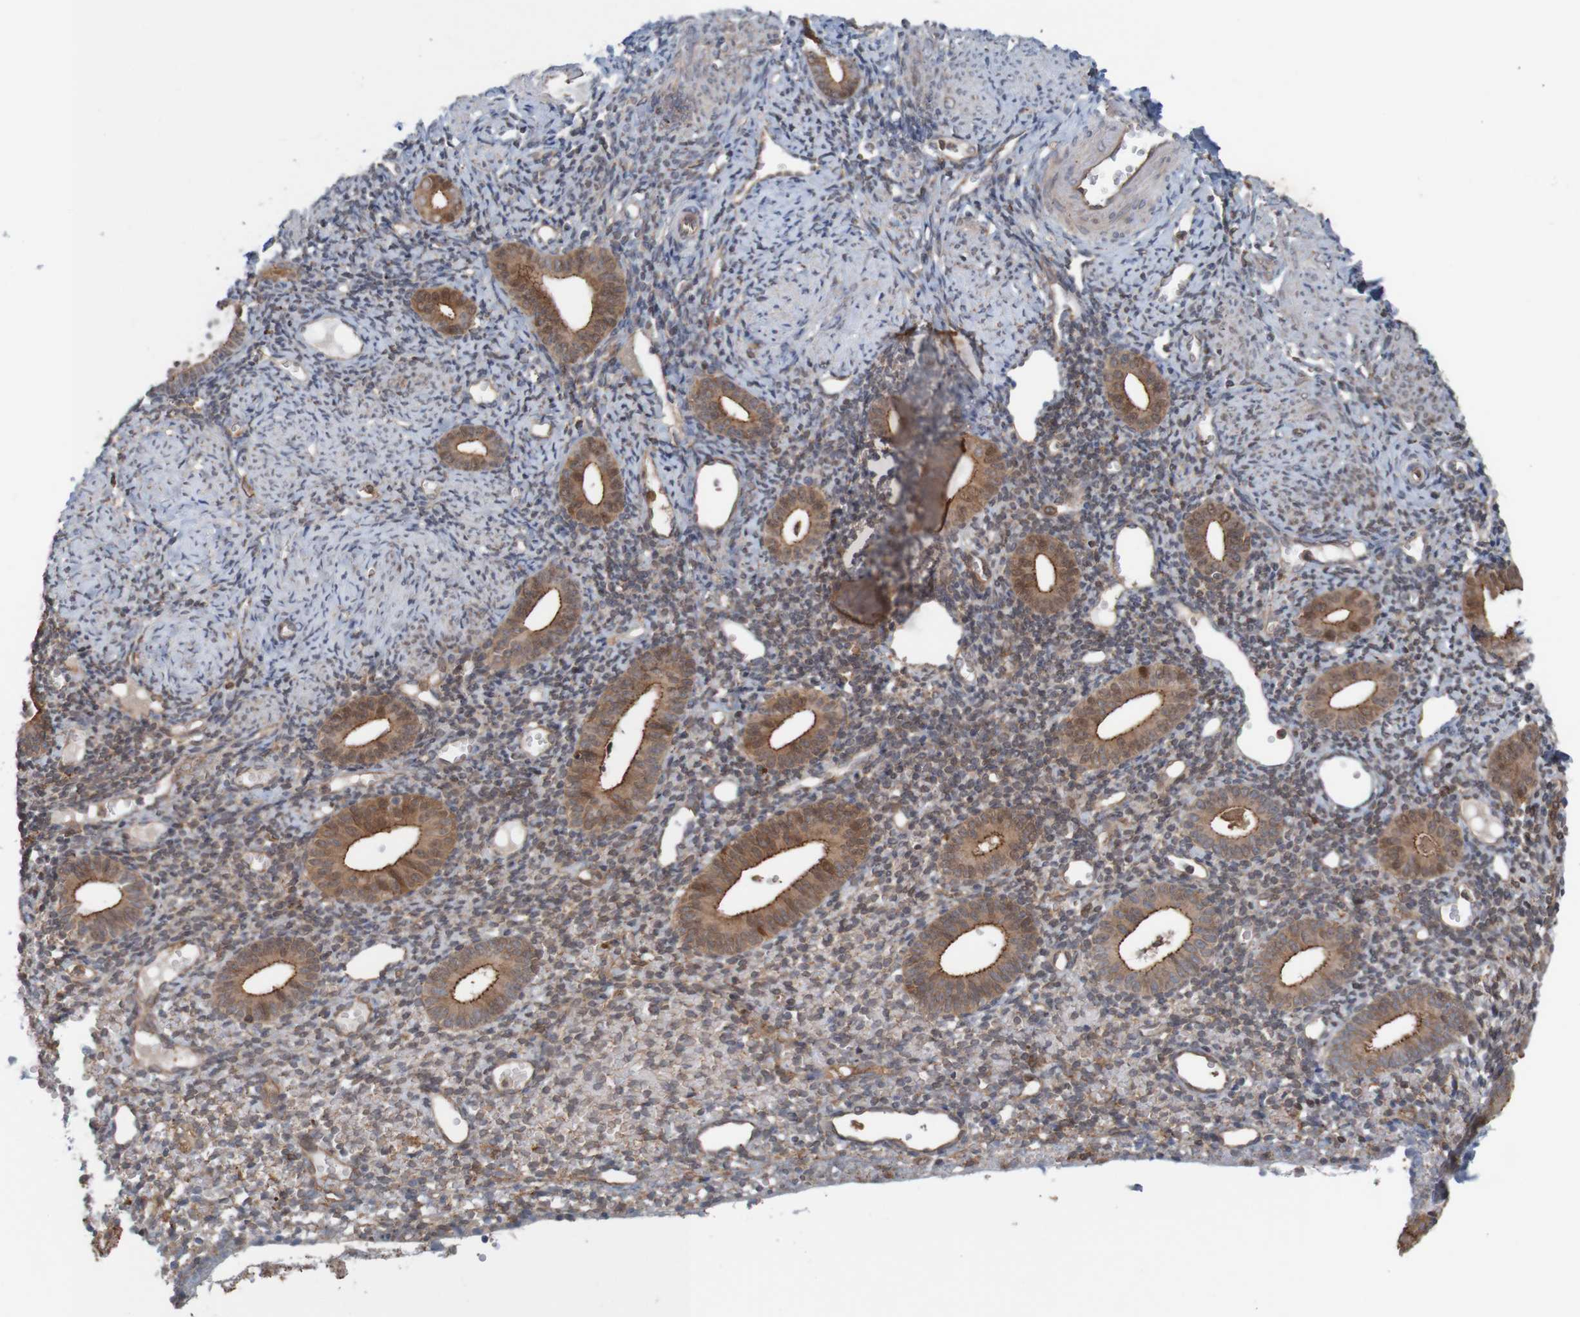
{"staining": {"intensity": "moderate", "quantity": "25%-75%", "location": "cytoplasmic/membranous"}, "tissue": "endometrium", "cell_type": "Cells in endometrial stroma", "image_type": "normal", "snomed": [{"axis": "morphology", "description": "Normal tissue, NOS"}, {"axis": "topography", "description": "Endometrium"}], "caption": "Benign endometrium displays moderate cytoplasmic/membranous staining in about 25%-75% of cells in endometrial stroma, visualized by immunohistochemistry. The protein is shown in brown color, while the nuclei are stained blue.", "gene": "ARHGEF11", "patient": {"sex": "female", "age": 50}}